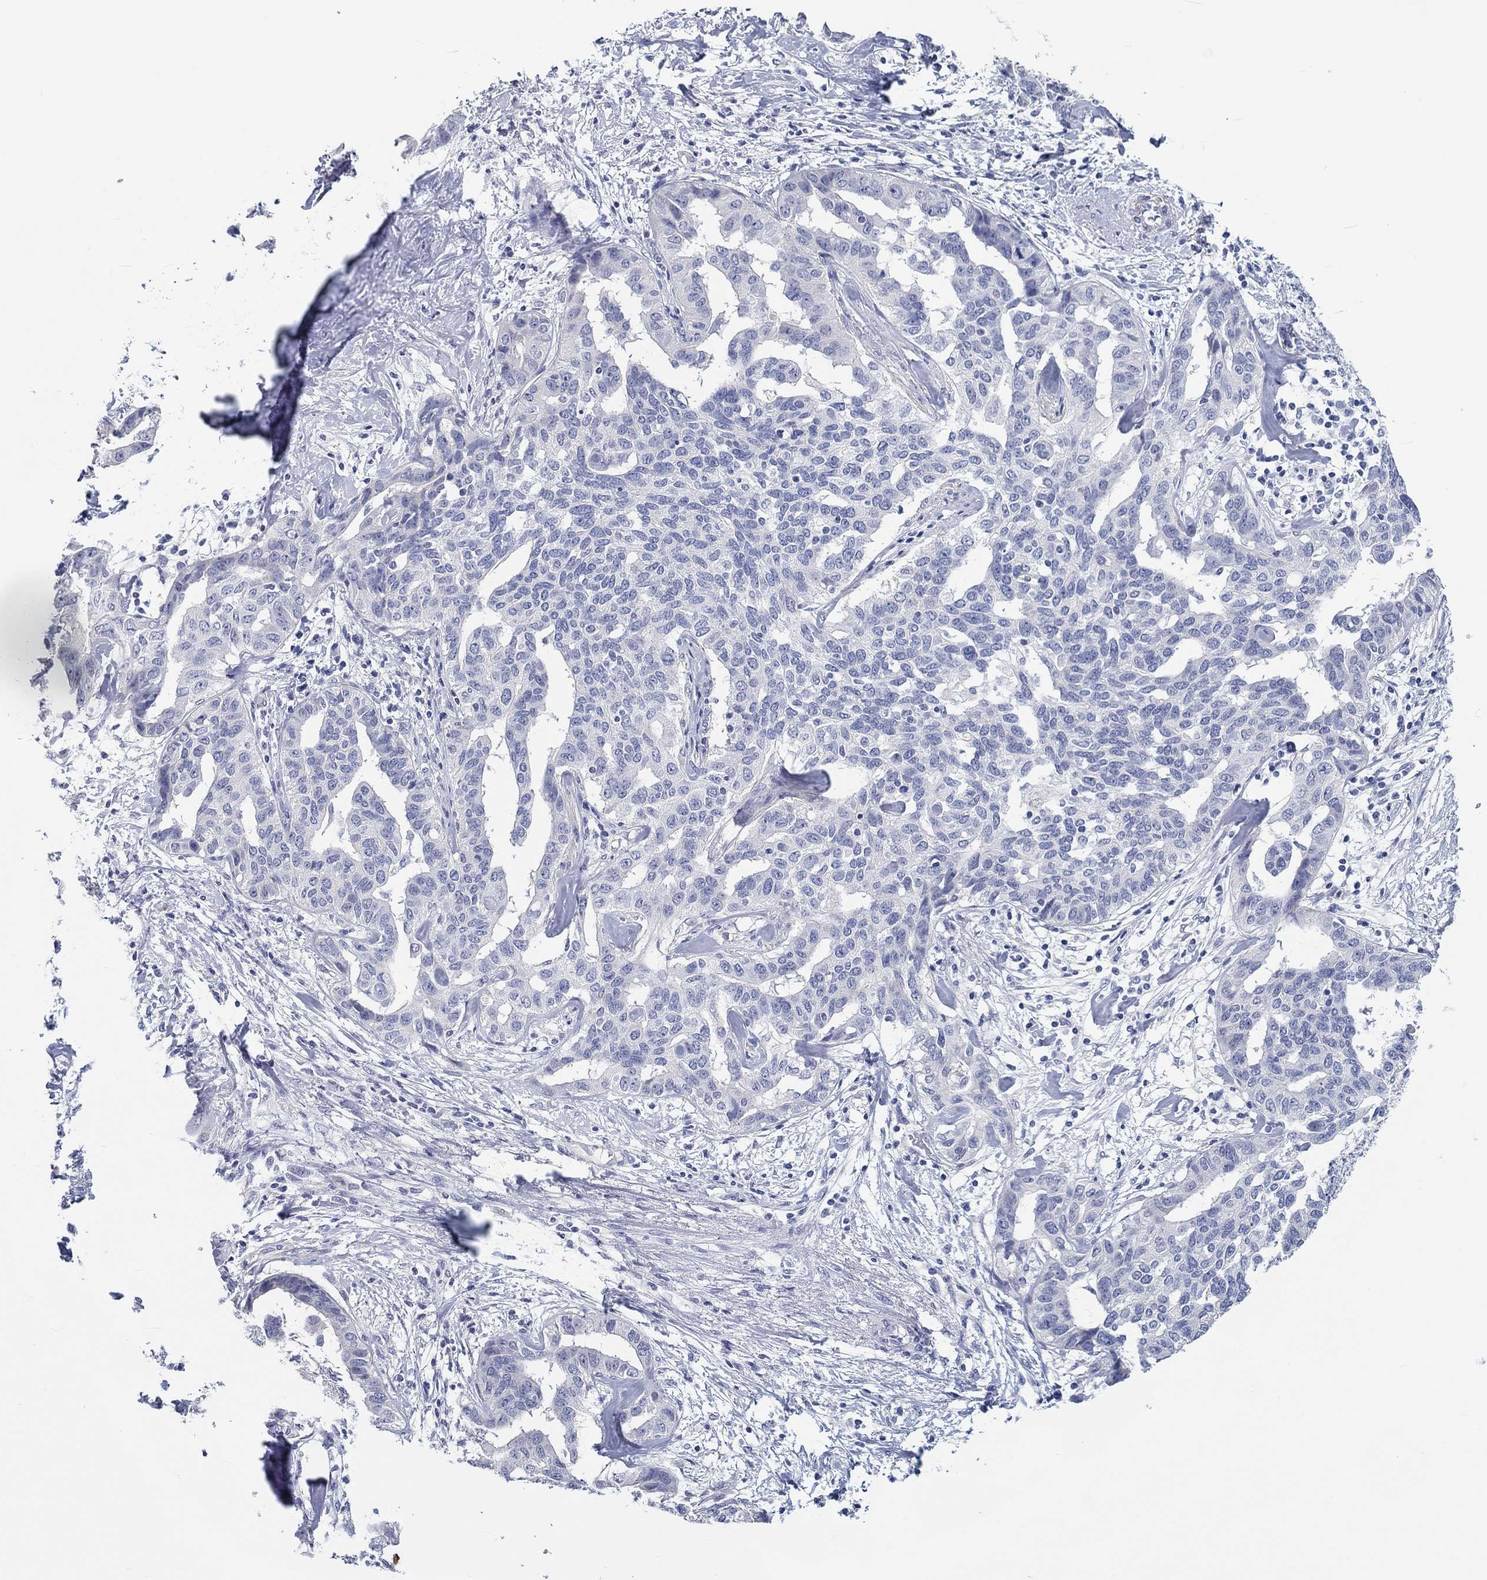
{"staining": {"intensity": "negative", "quantity": "none", "location": "none"}, "tissue": "liver cancer", "cell_type": "Tumor cells", "image_type": "cancer", "snomed": [{"axis": "morphology", "description": "Cholangiocarcinoma"}, {"axis": "topography", "description": "Liver"}], "caption": "The histopathology image displays no significant positivity in tumor cells of liver cancer (cholangiocarcinoma).", "gene": "CRYGD", "patient": {"sex": "male", "age": 59}}